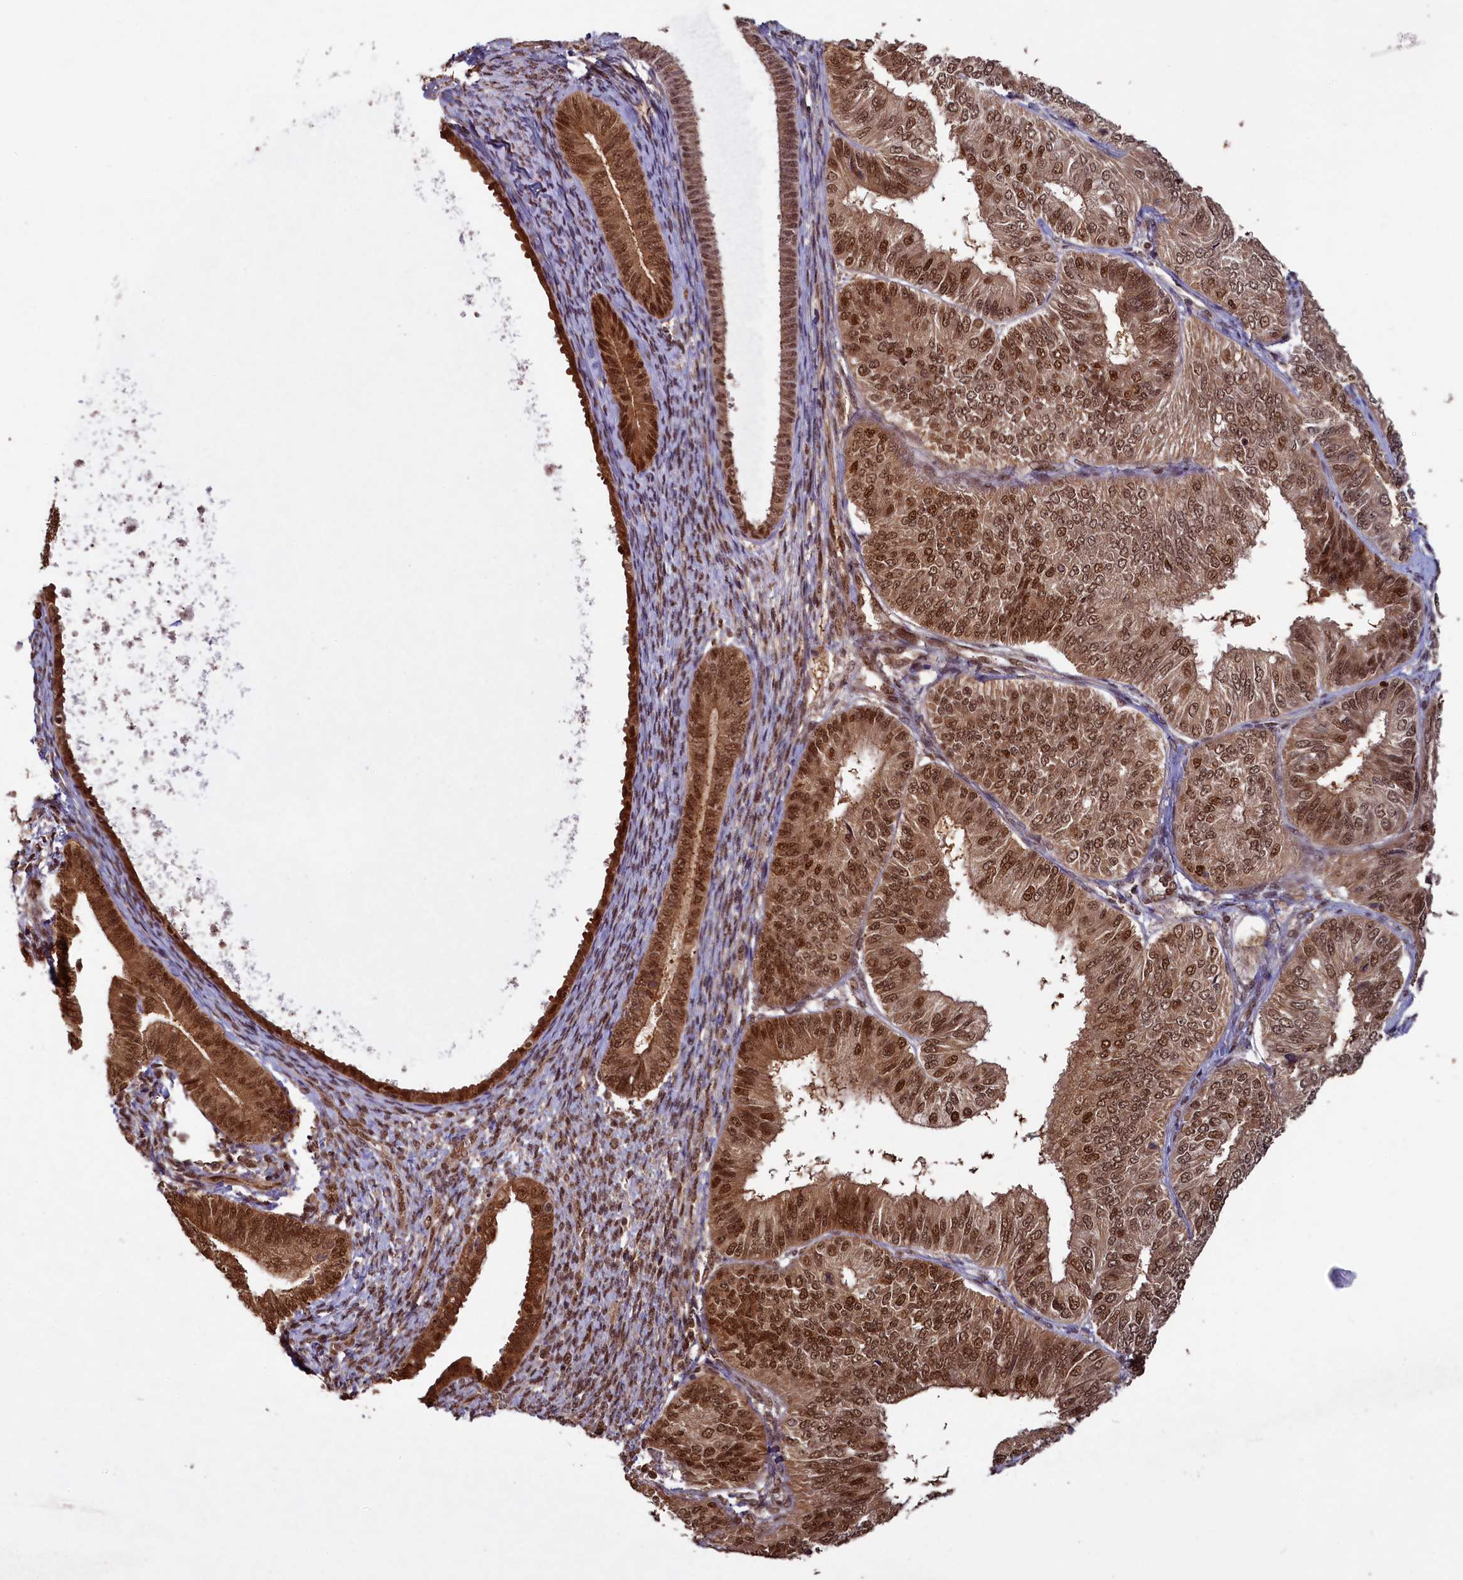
{"staining": {"intensity": "strong", "quantity": ">75%", "location": "cytoplasmic/membranous,nuclear"}, "tissue": "endometrial cancer", "cell_type": "Tumor cells", "image_type": "cancer", "snomed": [{"axis": "morphology", "description": "Adenocarcinoma, NOS"}, {"axis": "topography", "description": "Endometrium"}], "caption": "Human adenocarcinoma (endometrial) stained with a brown dye reveals strong cytoplasmic/membranous and nuclear positive expression in approximately >75% of tumor cells.", "gene": "NAE1", "patient": {"sex": "female", "age": 58}}